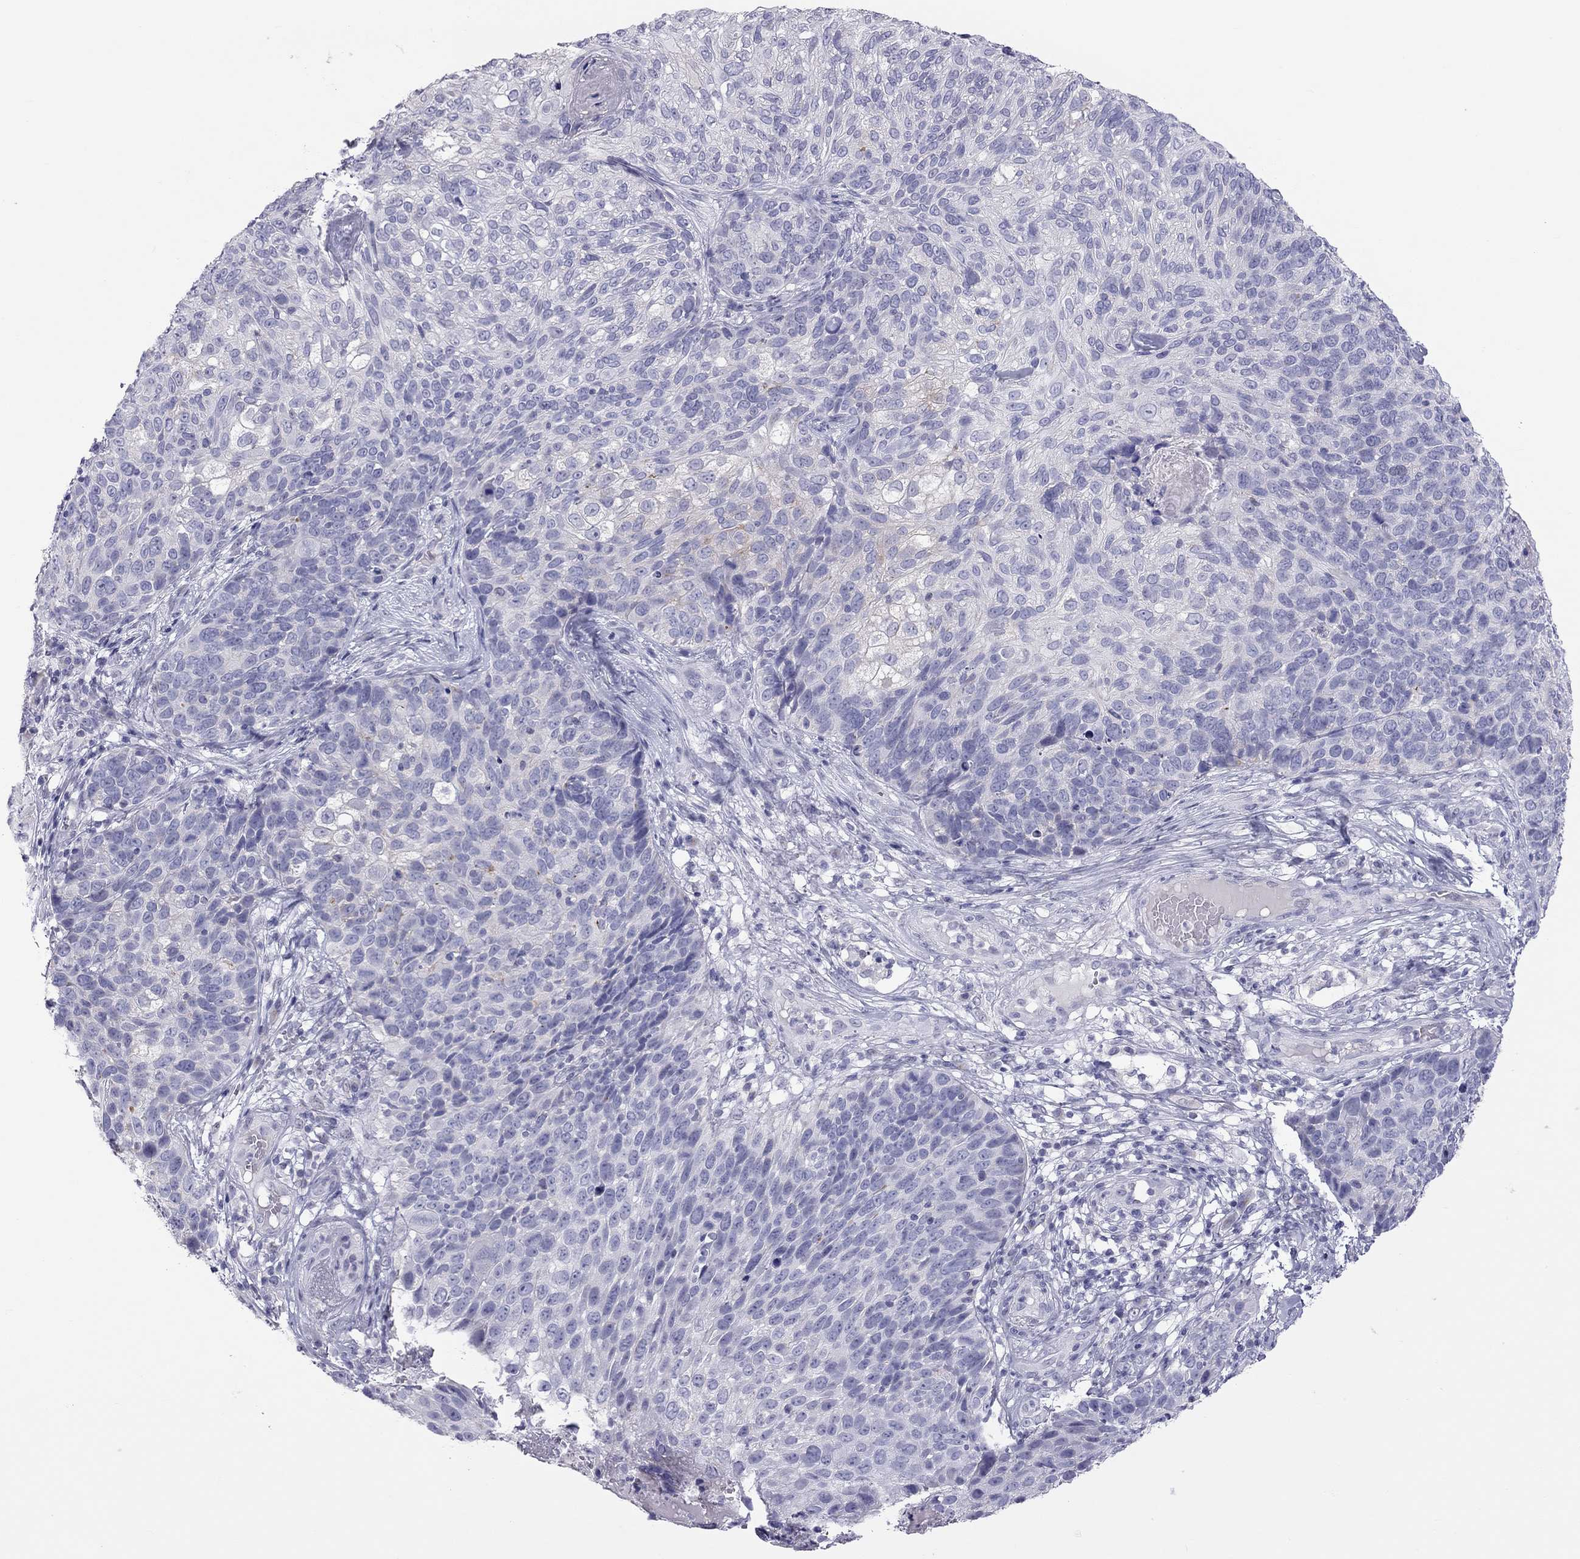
{"staining": {"intensity": "negative", "quantity": "none", "location": "none"}, "tissue": "skin cancer", "cell_type": "Tumor cells", "image_type": "cancer", "snomed": [{"axis": "morphology", "description": "Squamous cell carcinoma, NOS"}, {"axis": "topography", "description": "Skin"}], "caption": "IHC of human skin squamous cell carcinoma reveals no positivity in tumor cells.", "gene": "TEX14", "patient": {"sex": "male", "age": 92}}